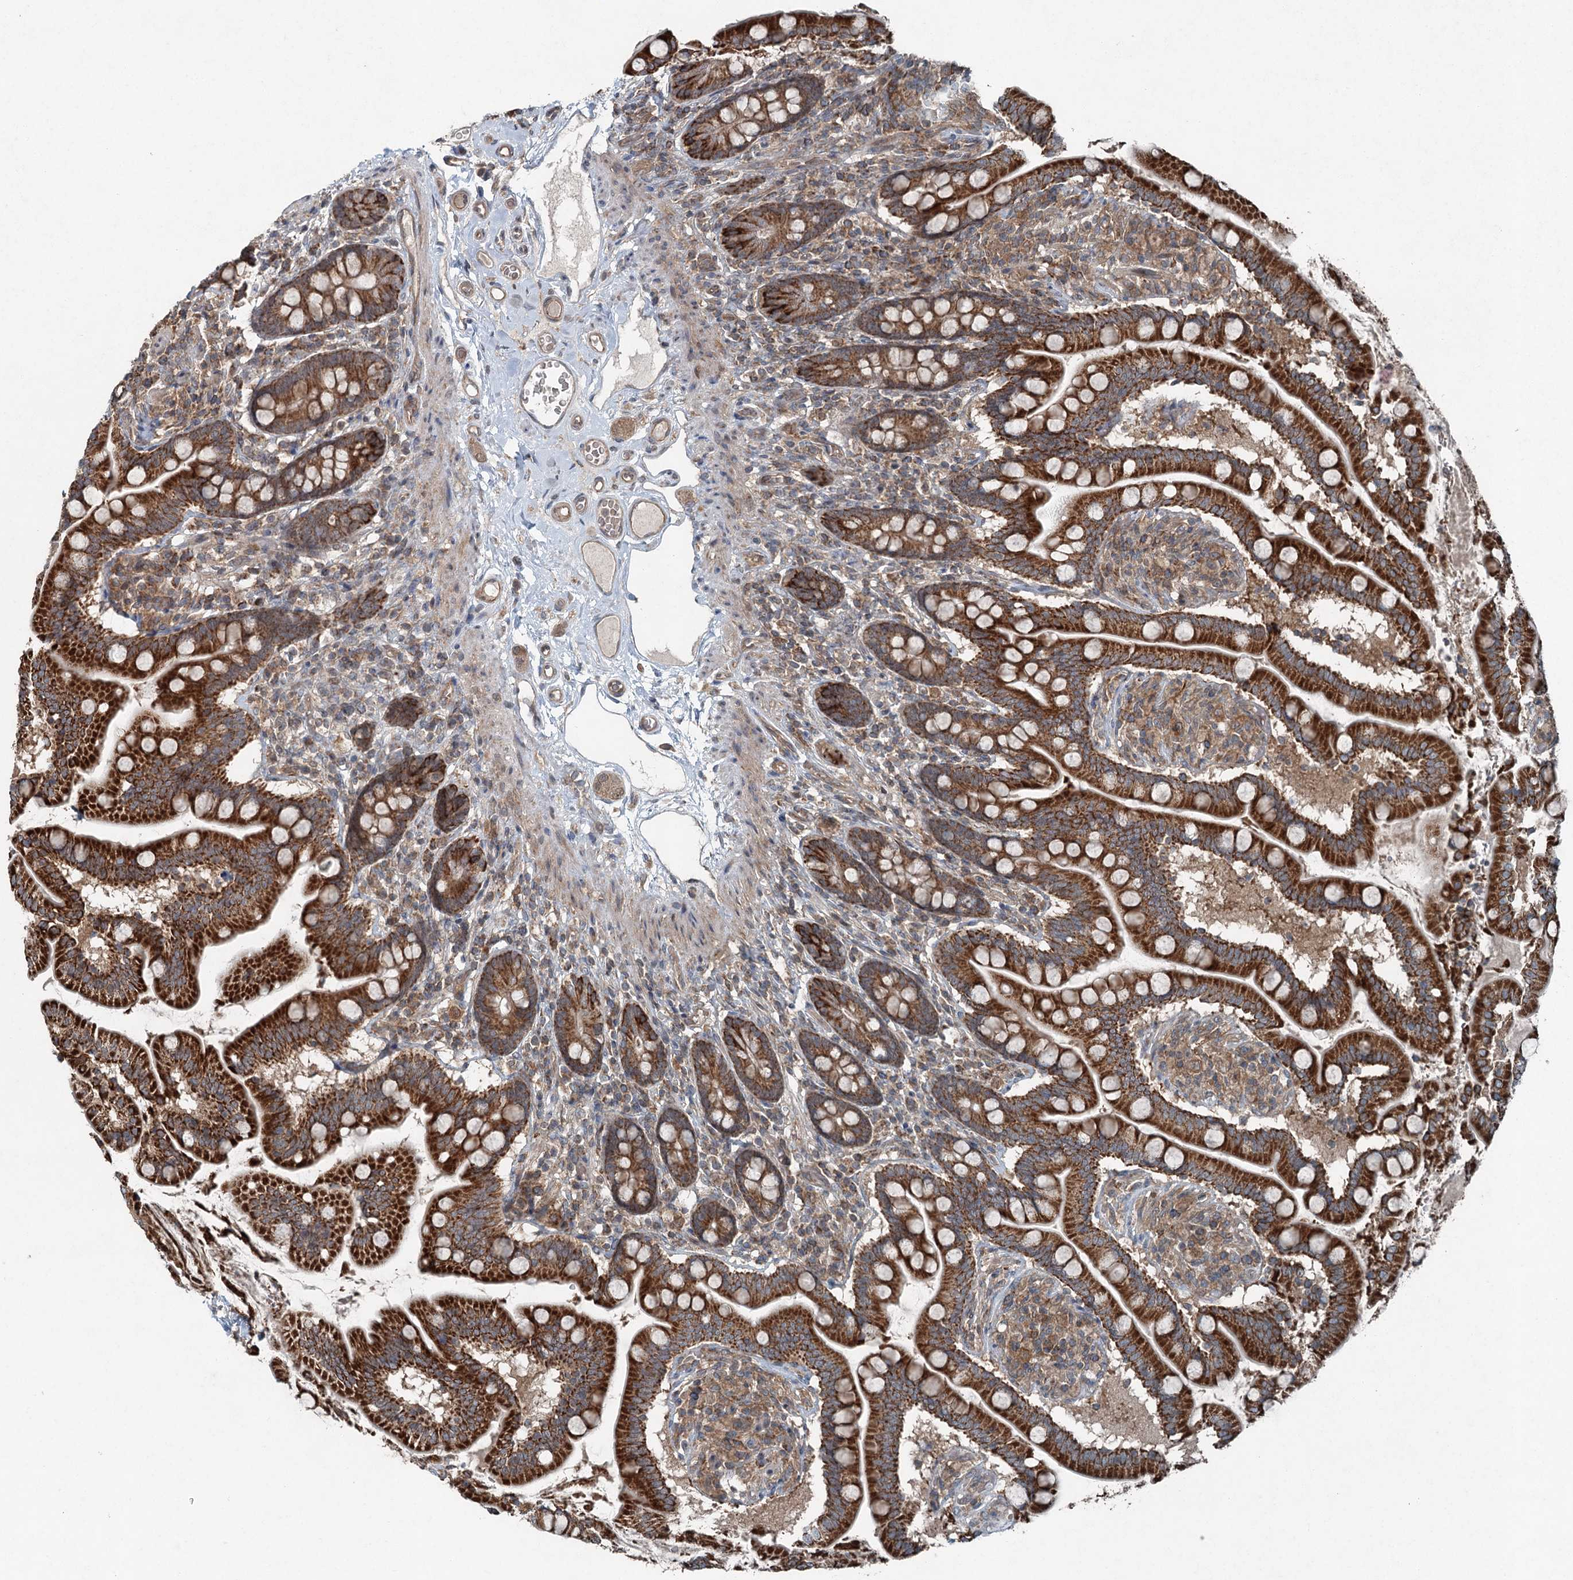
{"staining": {"intensity": "strong", "quantity": ">75%", "location": "cytoplasmic/membranous"}, "tissue": "small intestine", "cell_type": "Glandular cells", "image_type": "normal", "snomed": [{"axis": "morphology", "description": "Normal tissue, NOS"}, {"axis": "topography", "description": "Small intestine"}], "caption": "Small intestine stained with IHC shows strong cytoplasmic/membranous expression in approximately >75% of glandular cells. (Brightfield microscopy of DAB IHC at high magnification).", "gene": "SKIC3", "patient": {"sex": "female", "age": 64}}